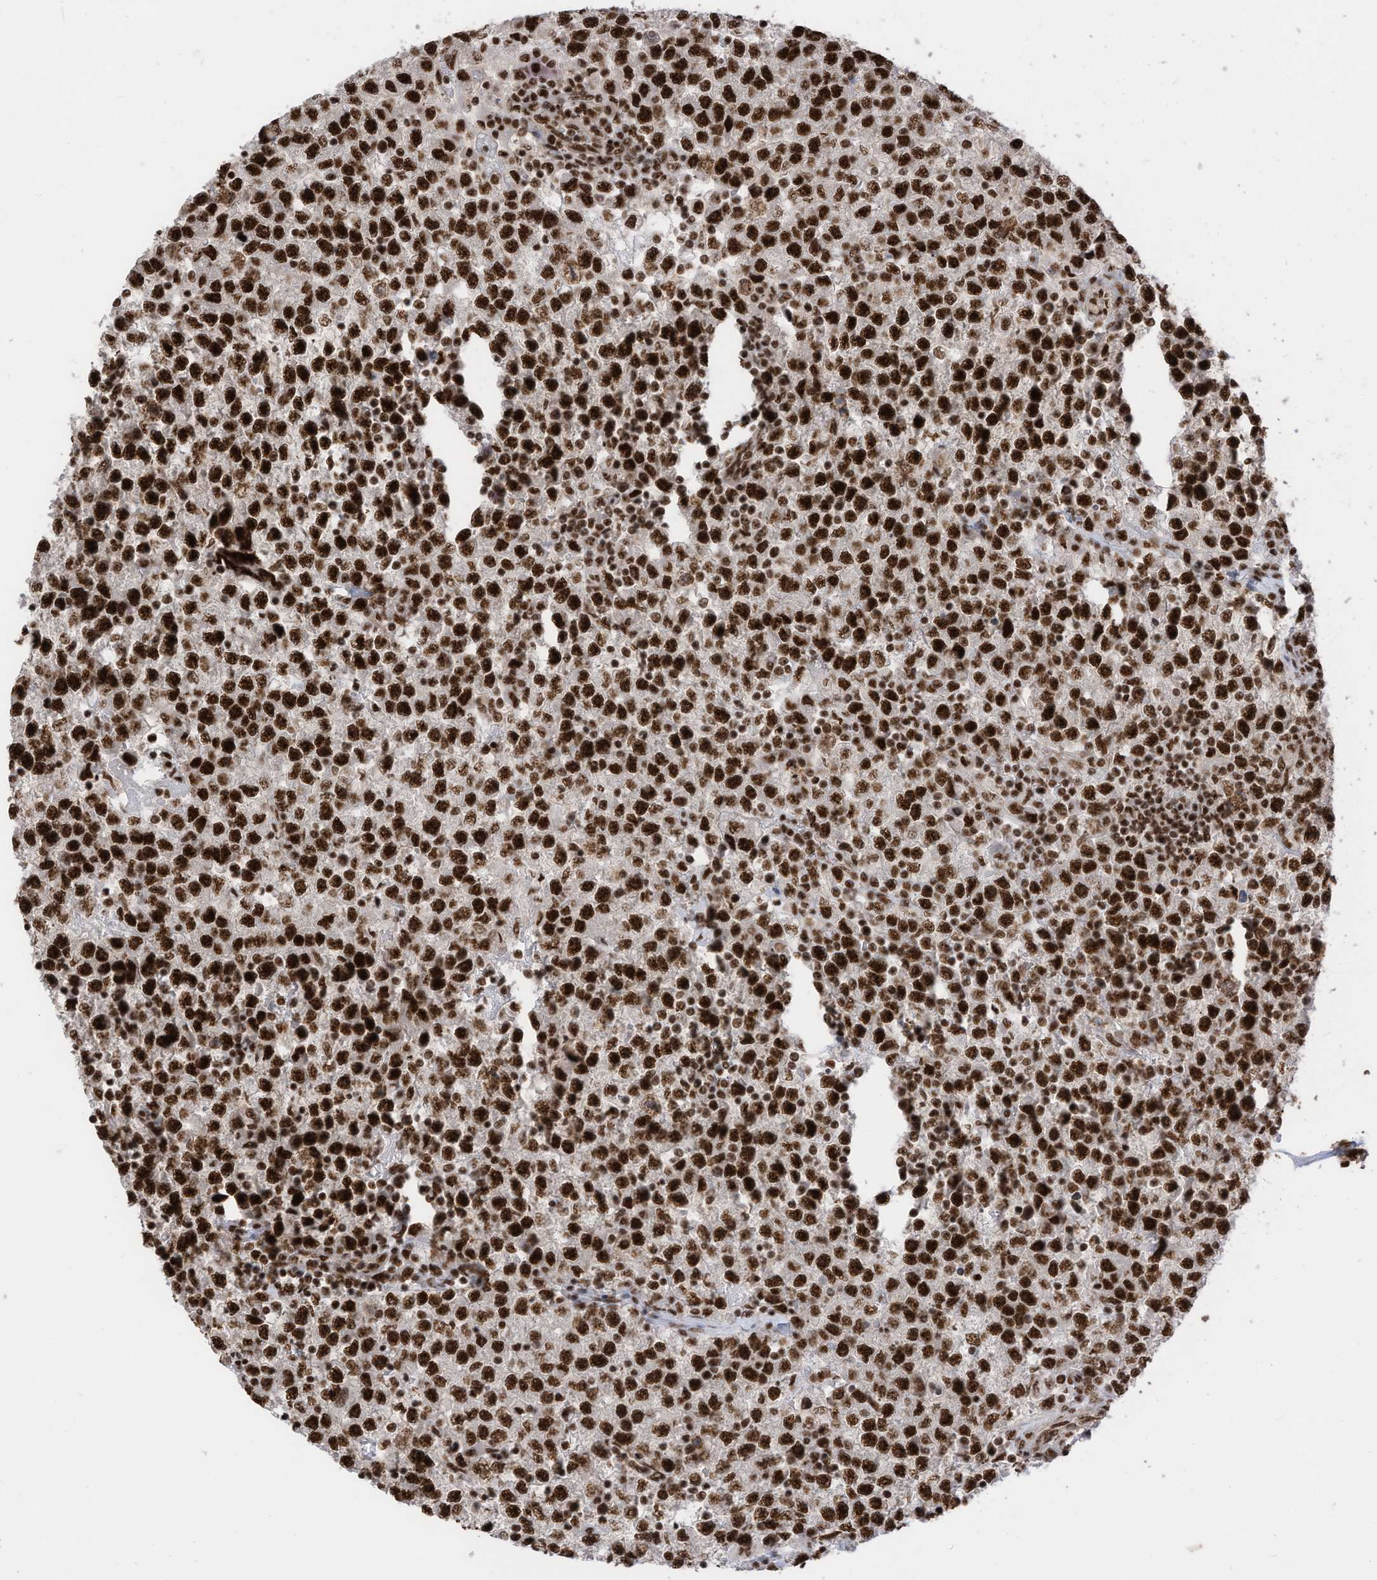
{"staining": {"intensity": "strong", "quantity": ">75%", "location": "nuclear"}, "tissue": "testis cancer", "cell_type": "Tumor cells", "image_type": "cancer", "snomed": [{"axis": "morphology", "description": "Seminoma, NOS"}, {"axis": "topography", "description": "Testis"}], "caption": "Tumor cells display high levels of strong nuclear expression in approximately >75% of cells in testis seminoma. (DAB = brown stain, brightfield microscopy at high magnification).", "gene": "SF3A3", "patient": {"sex": "male", "age": 22}}